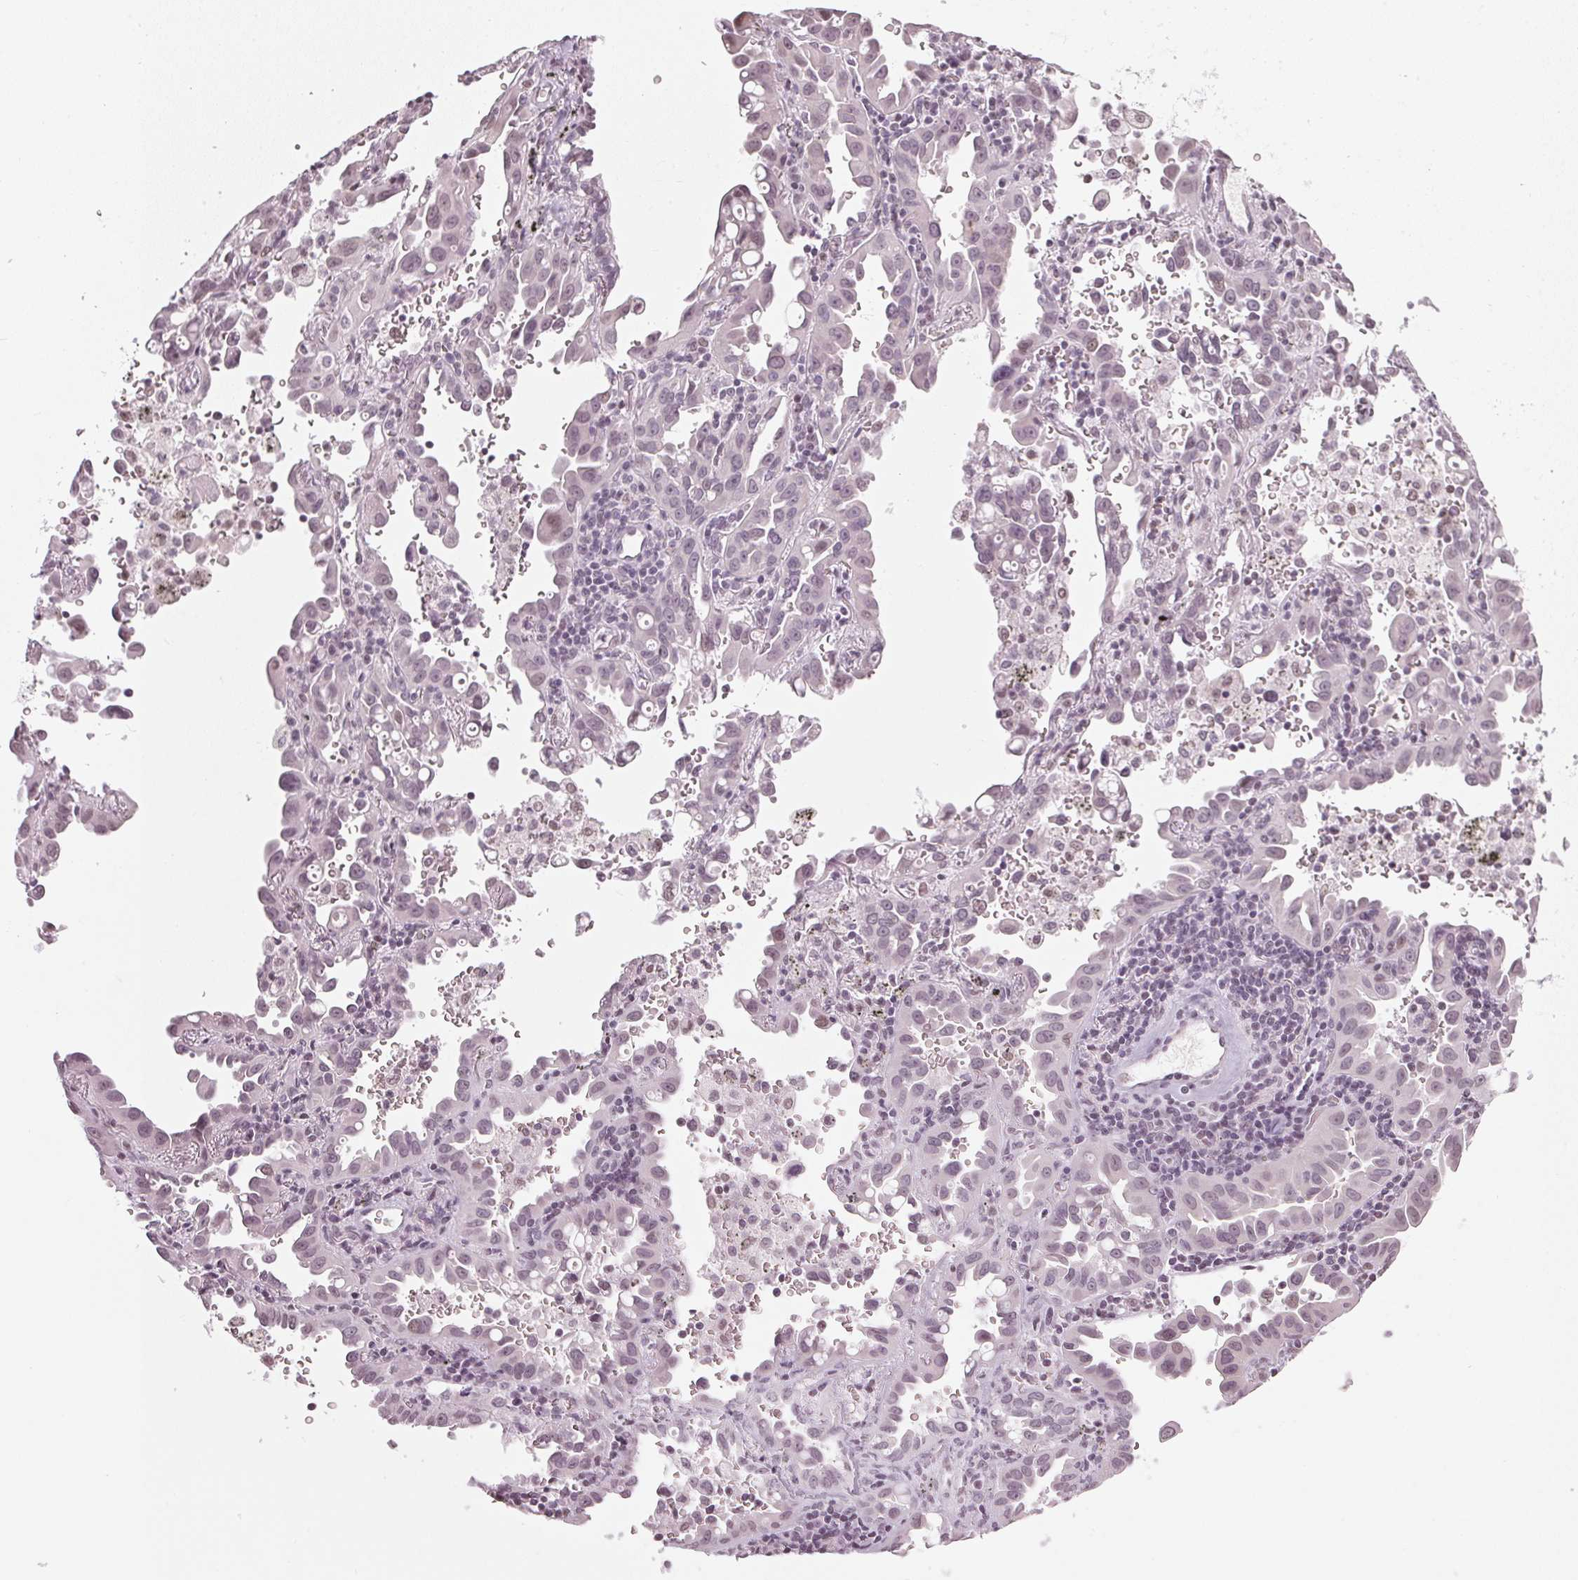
{"staining": {"intensity": "weak", "quantity": "25%-75%", "location": "nuclear"}, "tissue": "lung cancer", "cell_type": "Tumor cells", "image_type": "cancer", "snomed": [{"axis": "morphology", "description": "Adenocarcinoma, NOS"}, {"axis": "topography", "description": "Lung"}], "caption": "Tumor cells show weak nuclear expression in approximately 25%-75% of cells in lung adenocarcinoma.", "gene": "DNAJC6", "patient": {"sex": "male", "age": 68}}